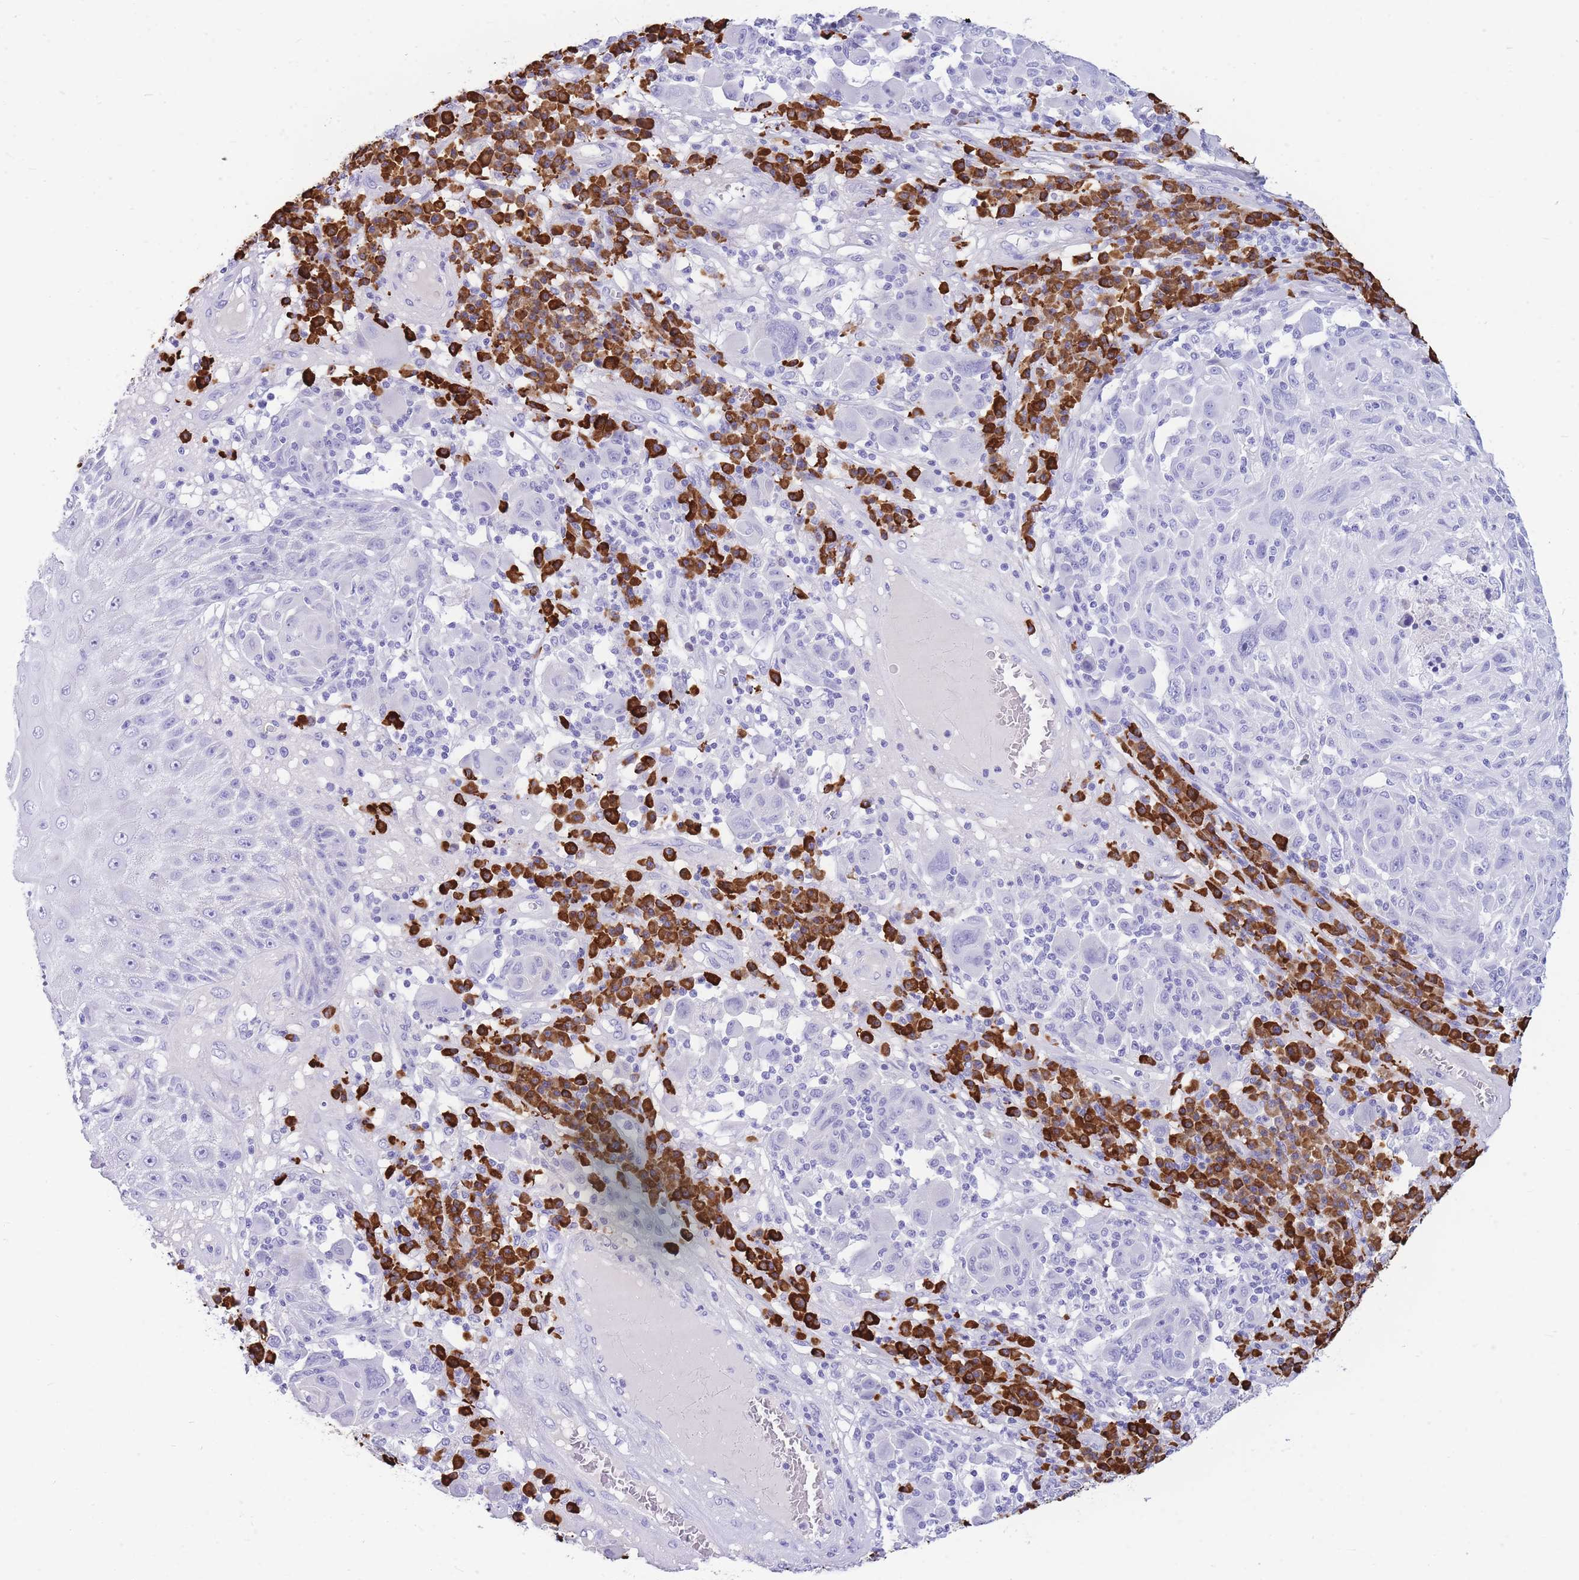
{"staining": {"intensity": "negative", "quantity": "none", "location": "none"}, "tissue": "melanoma", "cell_type": "Tumor cells", "image_type": "cancer", "snomed": [{"axis": "morphology", "description": "Malignant melanoma, NOS"}, {"axis": "topography", "description": "Skin"}], "caption": "This is a photomicrograph of immunohistochemistry (IHC) staining of melanoma, which shows no expression in tumor cells.", "gene": "ZFP62", "patient": {"sex": "male", "age": 53}}